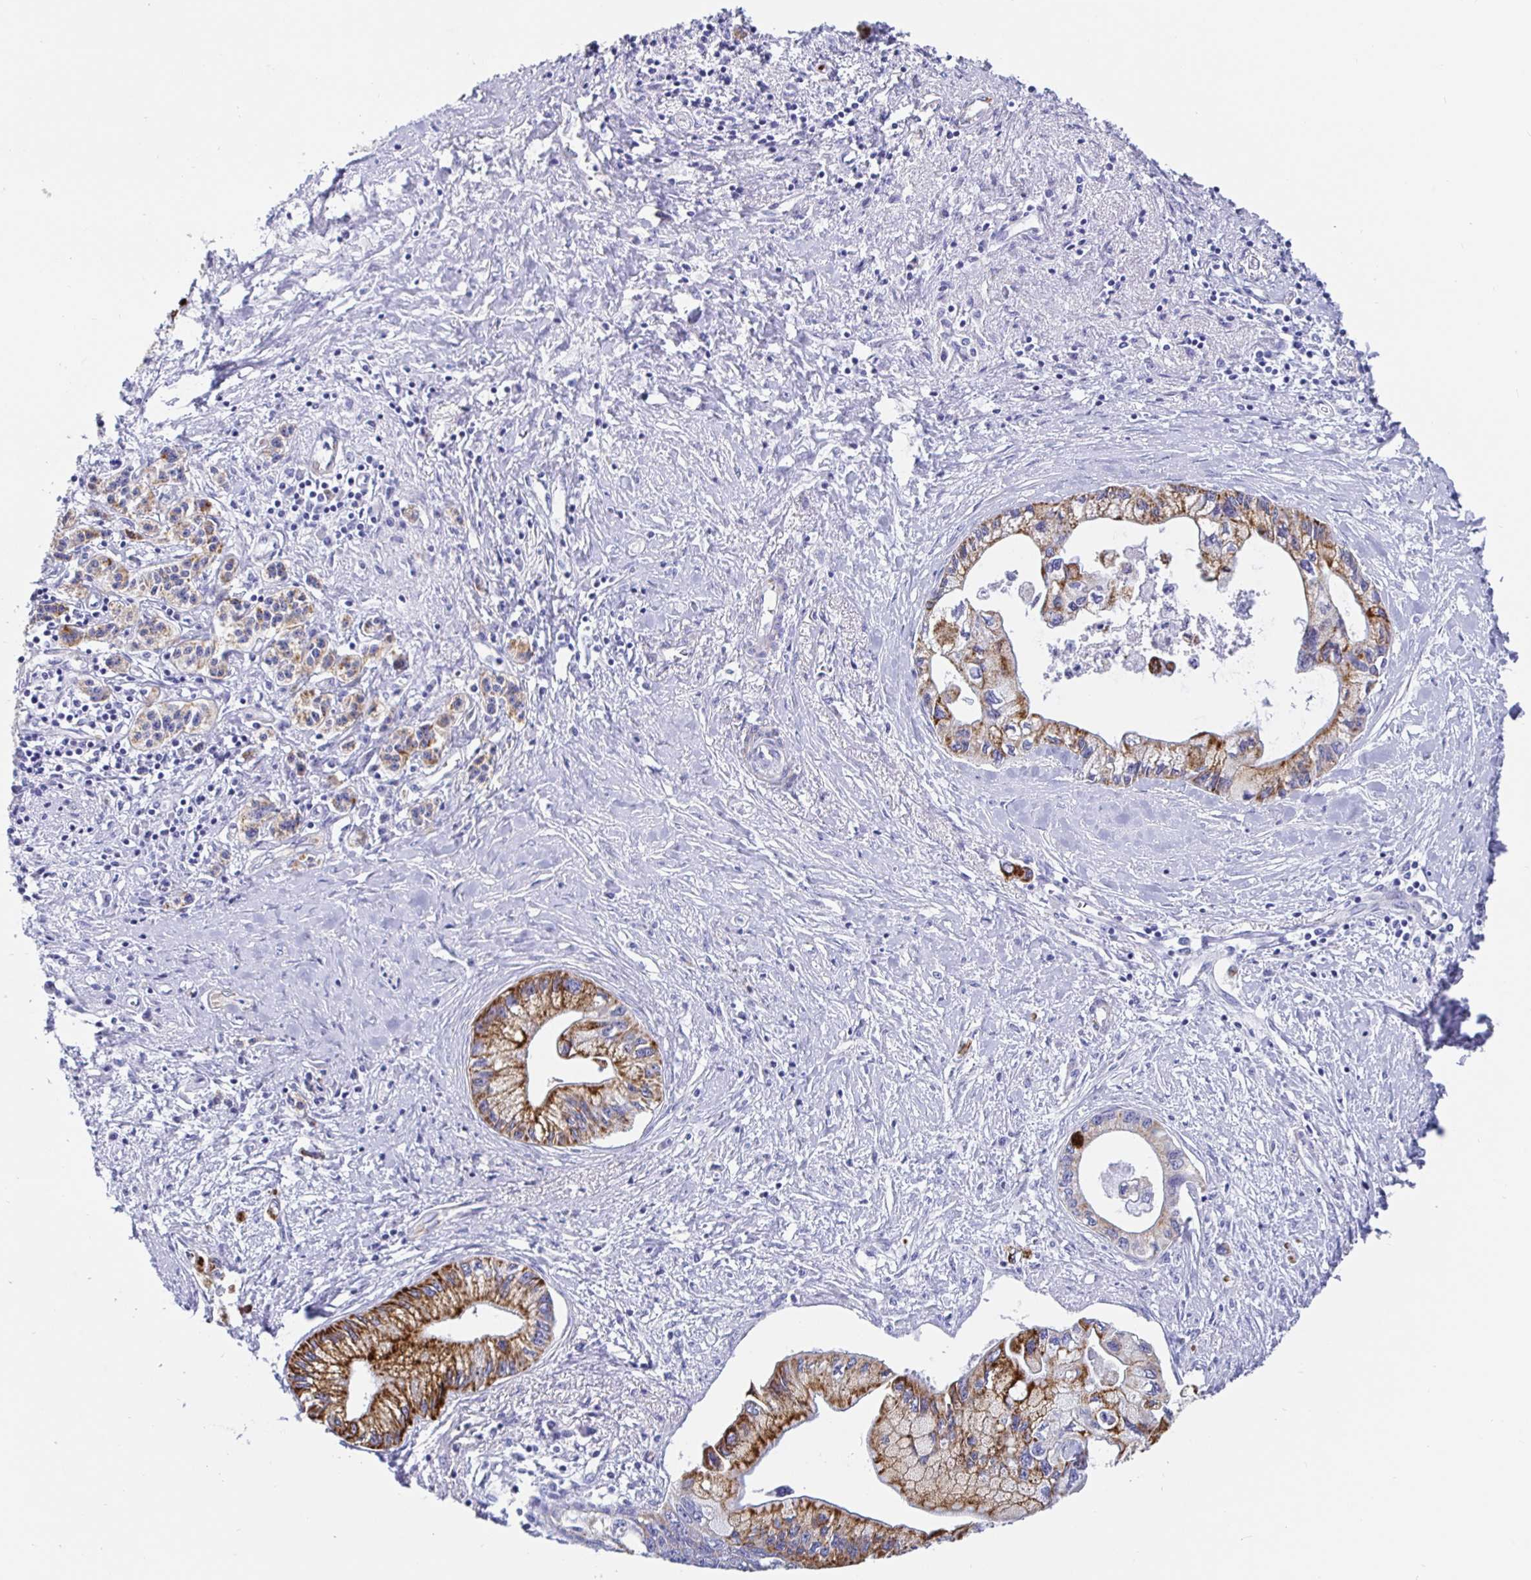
{"staining": {"intensity": "moderate", "quantity": ">75%", "location": "cytoplasmic/membranous"}, "tissue": "pancreatic cancer", "cell_type": "Tumor cells", "image_type": "cancer", "snomed": [{"axis": "morphology", "description": "Adenocarcinoma, NOS"}, {"axis": "topography", "description": "Pancreas"}], "caption": "Brown immunohistochemical staining in adenocarcinoma (pancreatic) reveals moderate cytoplasmic/membranous staining in about >75% of tumor cells.", "gene": "MAOA", "patient": {"sex": "male", "age": 61}}